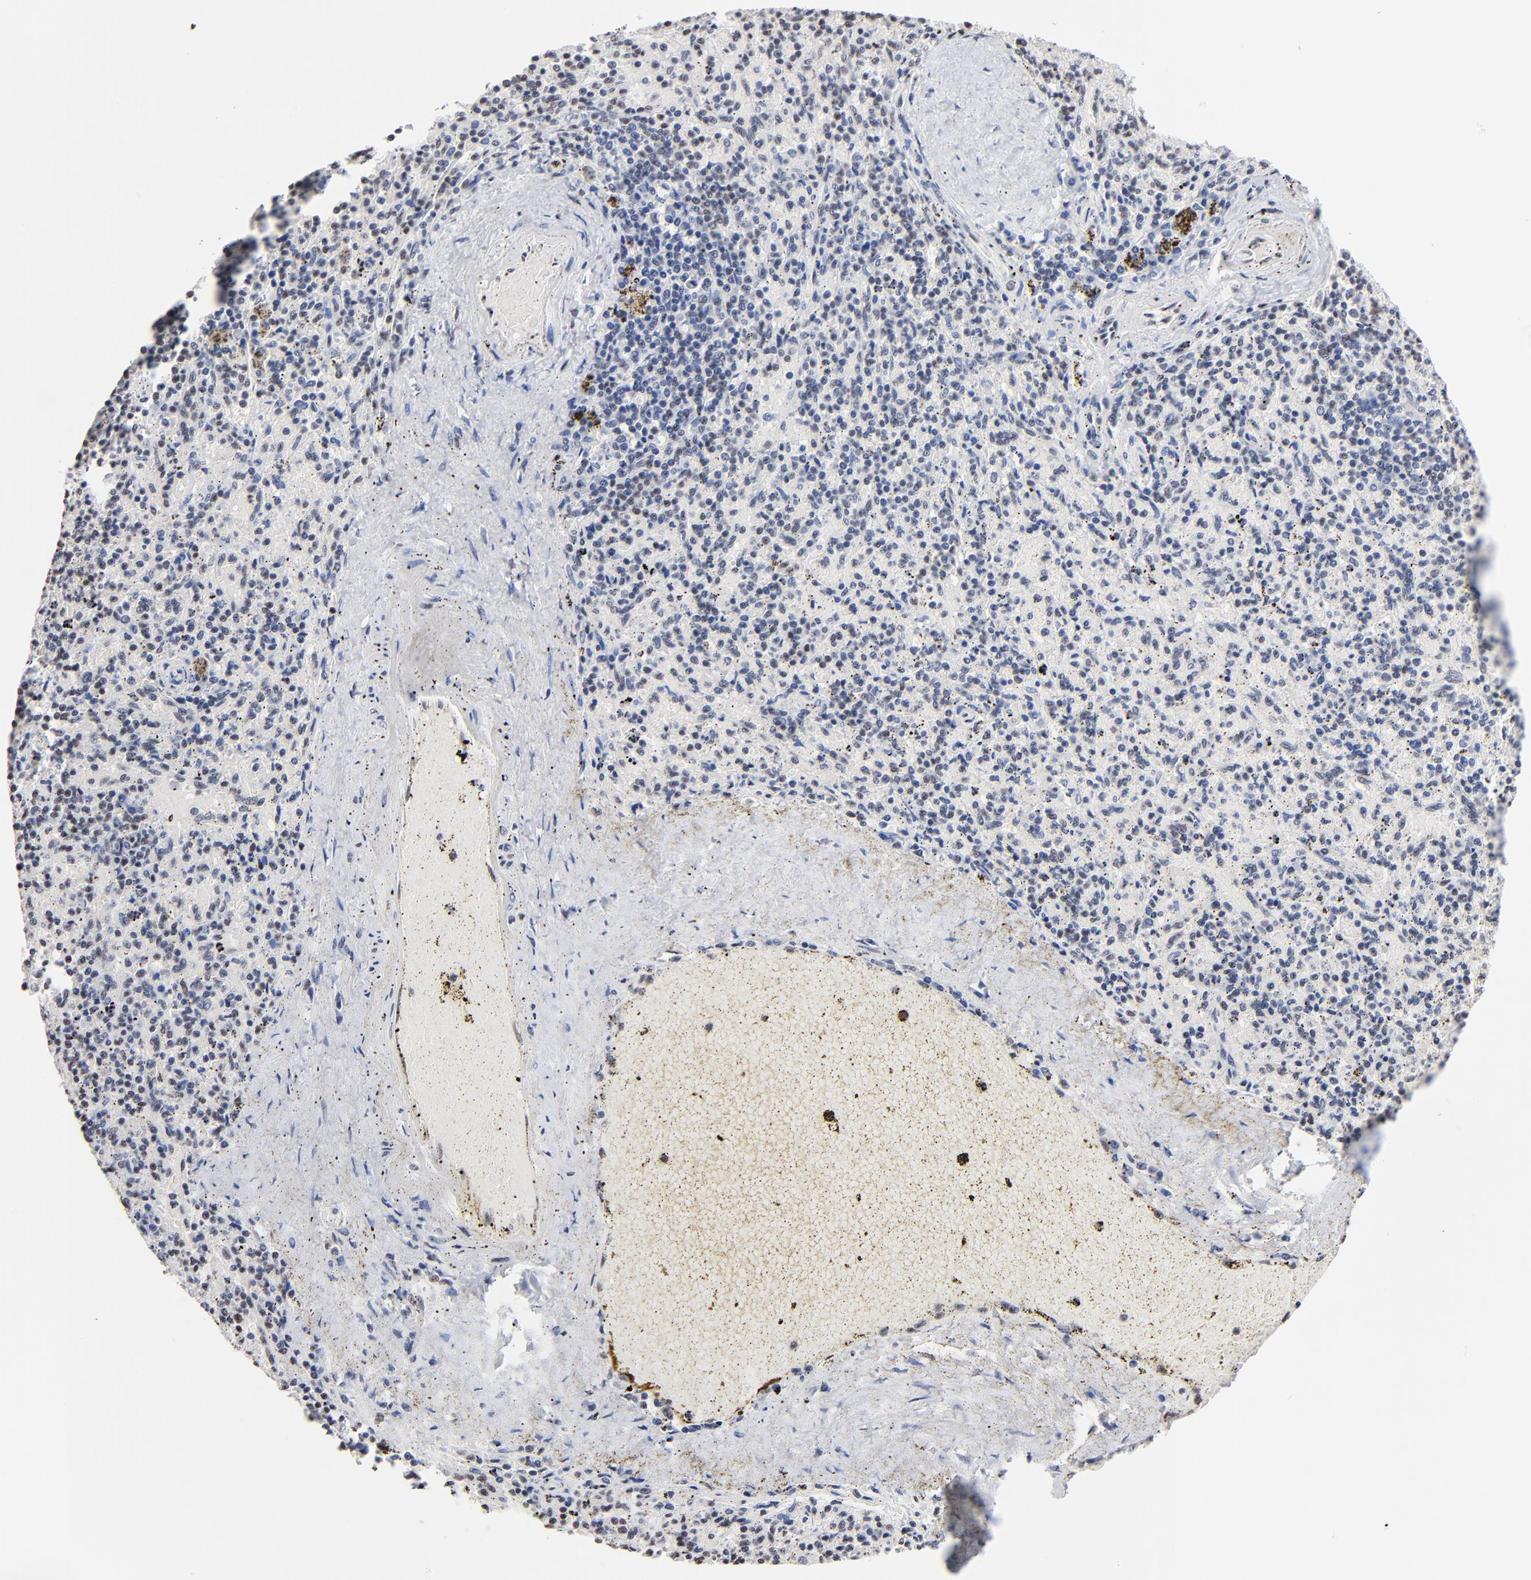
{"staining": {"intensity": "weak", "quantity": "<25%", "location": "nuclear"}, "tissue": "spleen", "cell_type": "Cells in red pulp", "image_type": "normal", "snomed": [{"axis": "morphology", "description": "Normal tissue, NOS"}, {"axis": "topography", "description": "Spleen"}], "caption": "DAB immunohistochemical staining of normal human spleen exhibits no significant expression in cells in red pulp. The staining was performed using DAB (3,3'-diaminobenzidine) to visualize the protein expression in brown, while the nuclei were stained in blue with hematoxylin (Magnification: 20x).", "gene": "MBD4", "patient": {"sex": "female", "age": 43}}